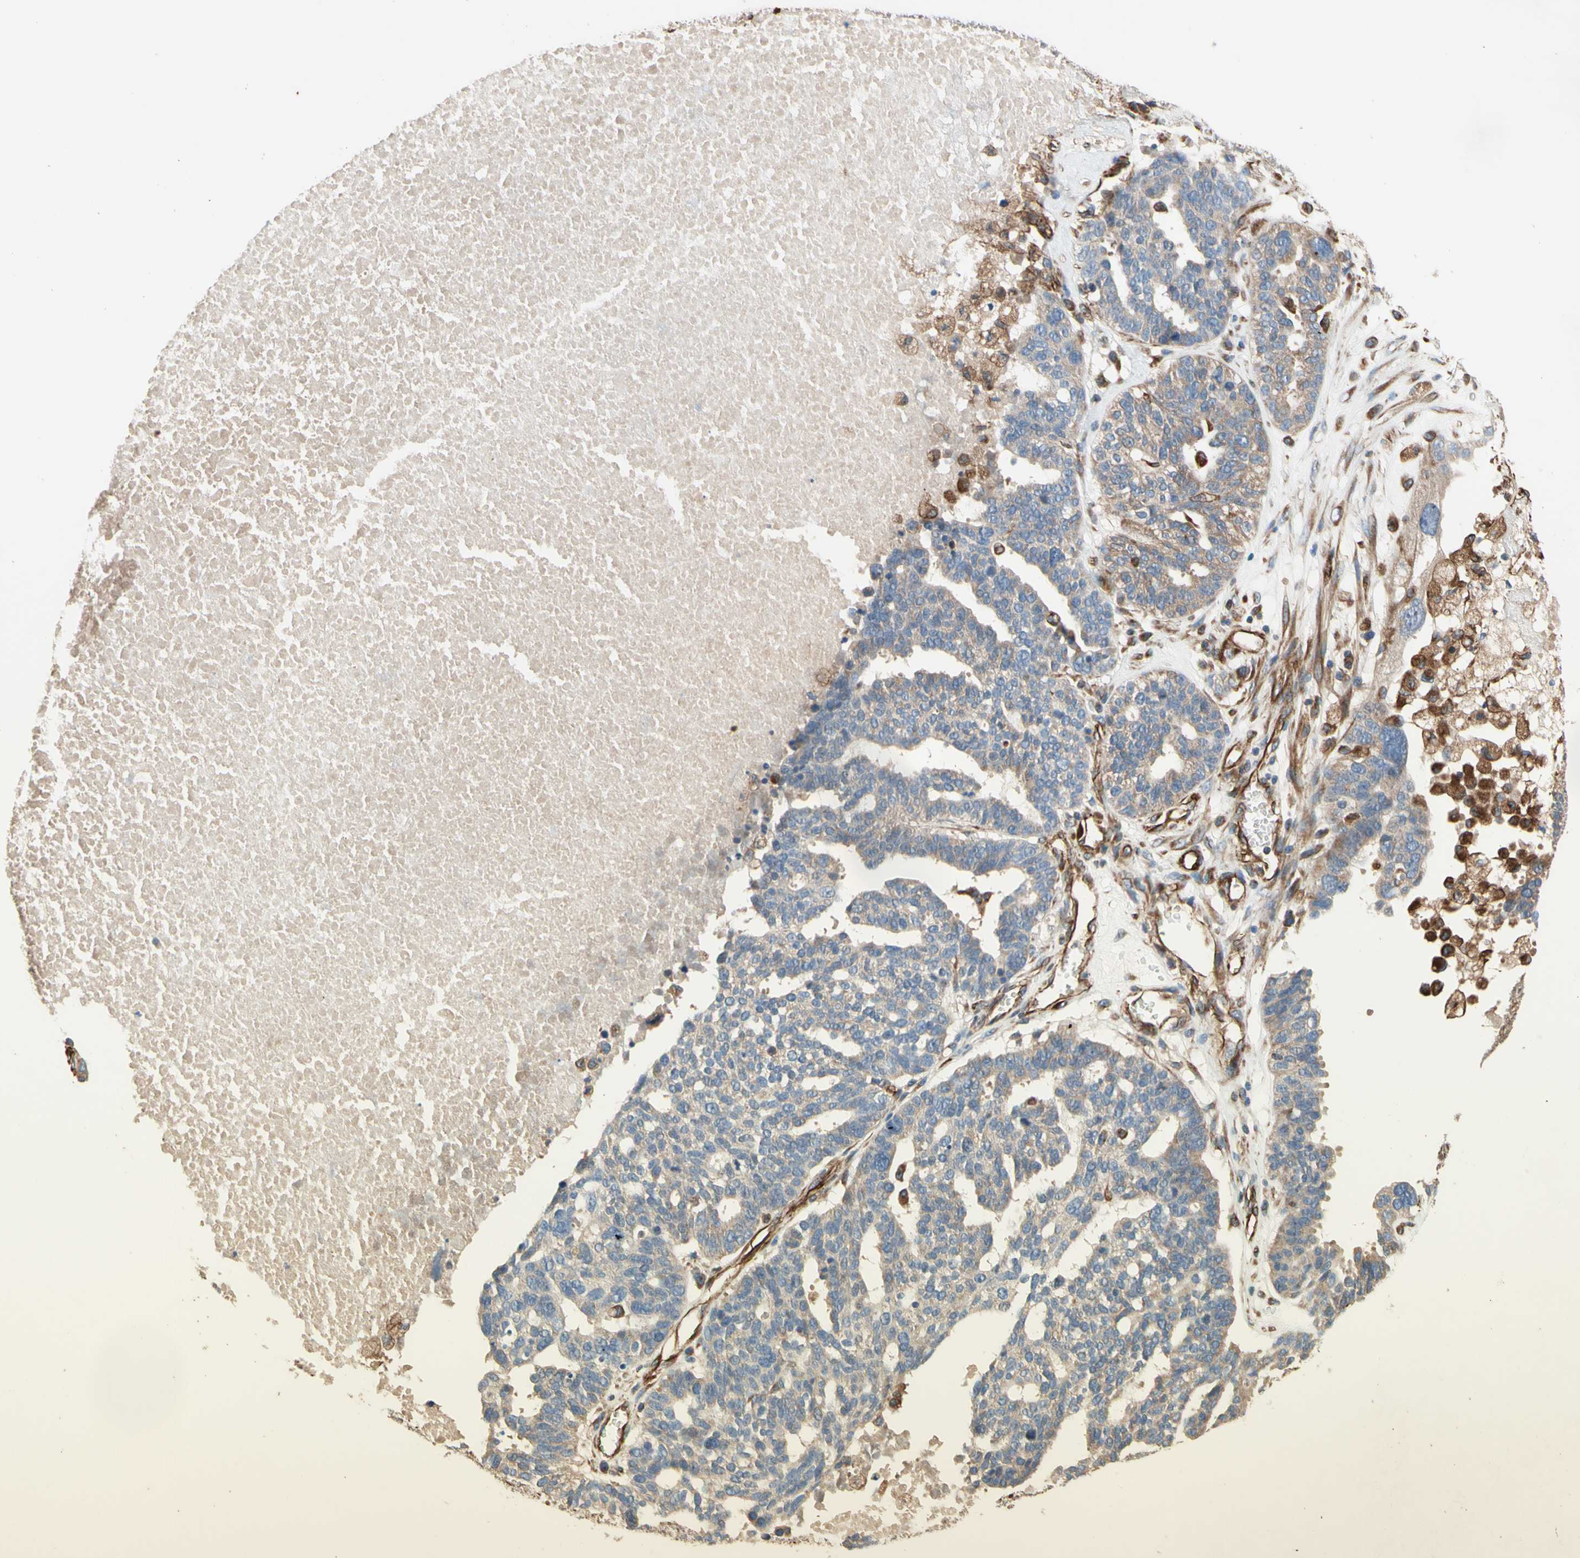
{"staining": {"intensity": "weak", "quantity": "25%-75%", "location": "cytoplasmic/membranous"}, "tissue": "ovarian cancer", "cell_type": "Tumor cells", "image_type": "cancer", "snomed": [{"axis": "morphology", "description": "Cystadenocarcinoma, serous, NOS"}, {"axis": "topography", "description": "Ovary"}], "caption": "Brown immunohistochemical staining in human serous cystadenocarcinoma (ovarian) reveals weak cytoplasmic/membranous expression in about 25%-75% of tumor cells. The staining was performed using DAB (3,3'-diaminobenzidine) to visualize the protein expression in brown, while the nuclei were stained in blue with hematoxylin (Magnification: 20x).", "gene": "TRAF2", "patient": {"sex": "female", "age": 59}}